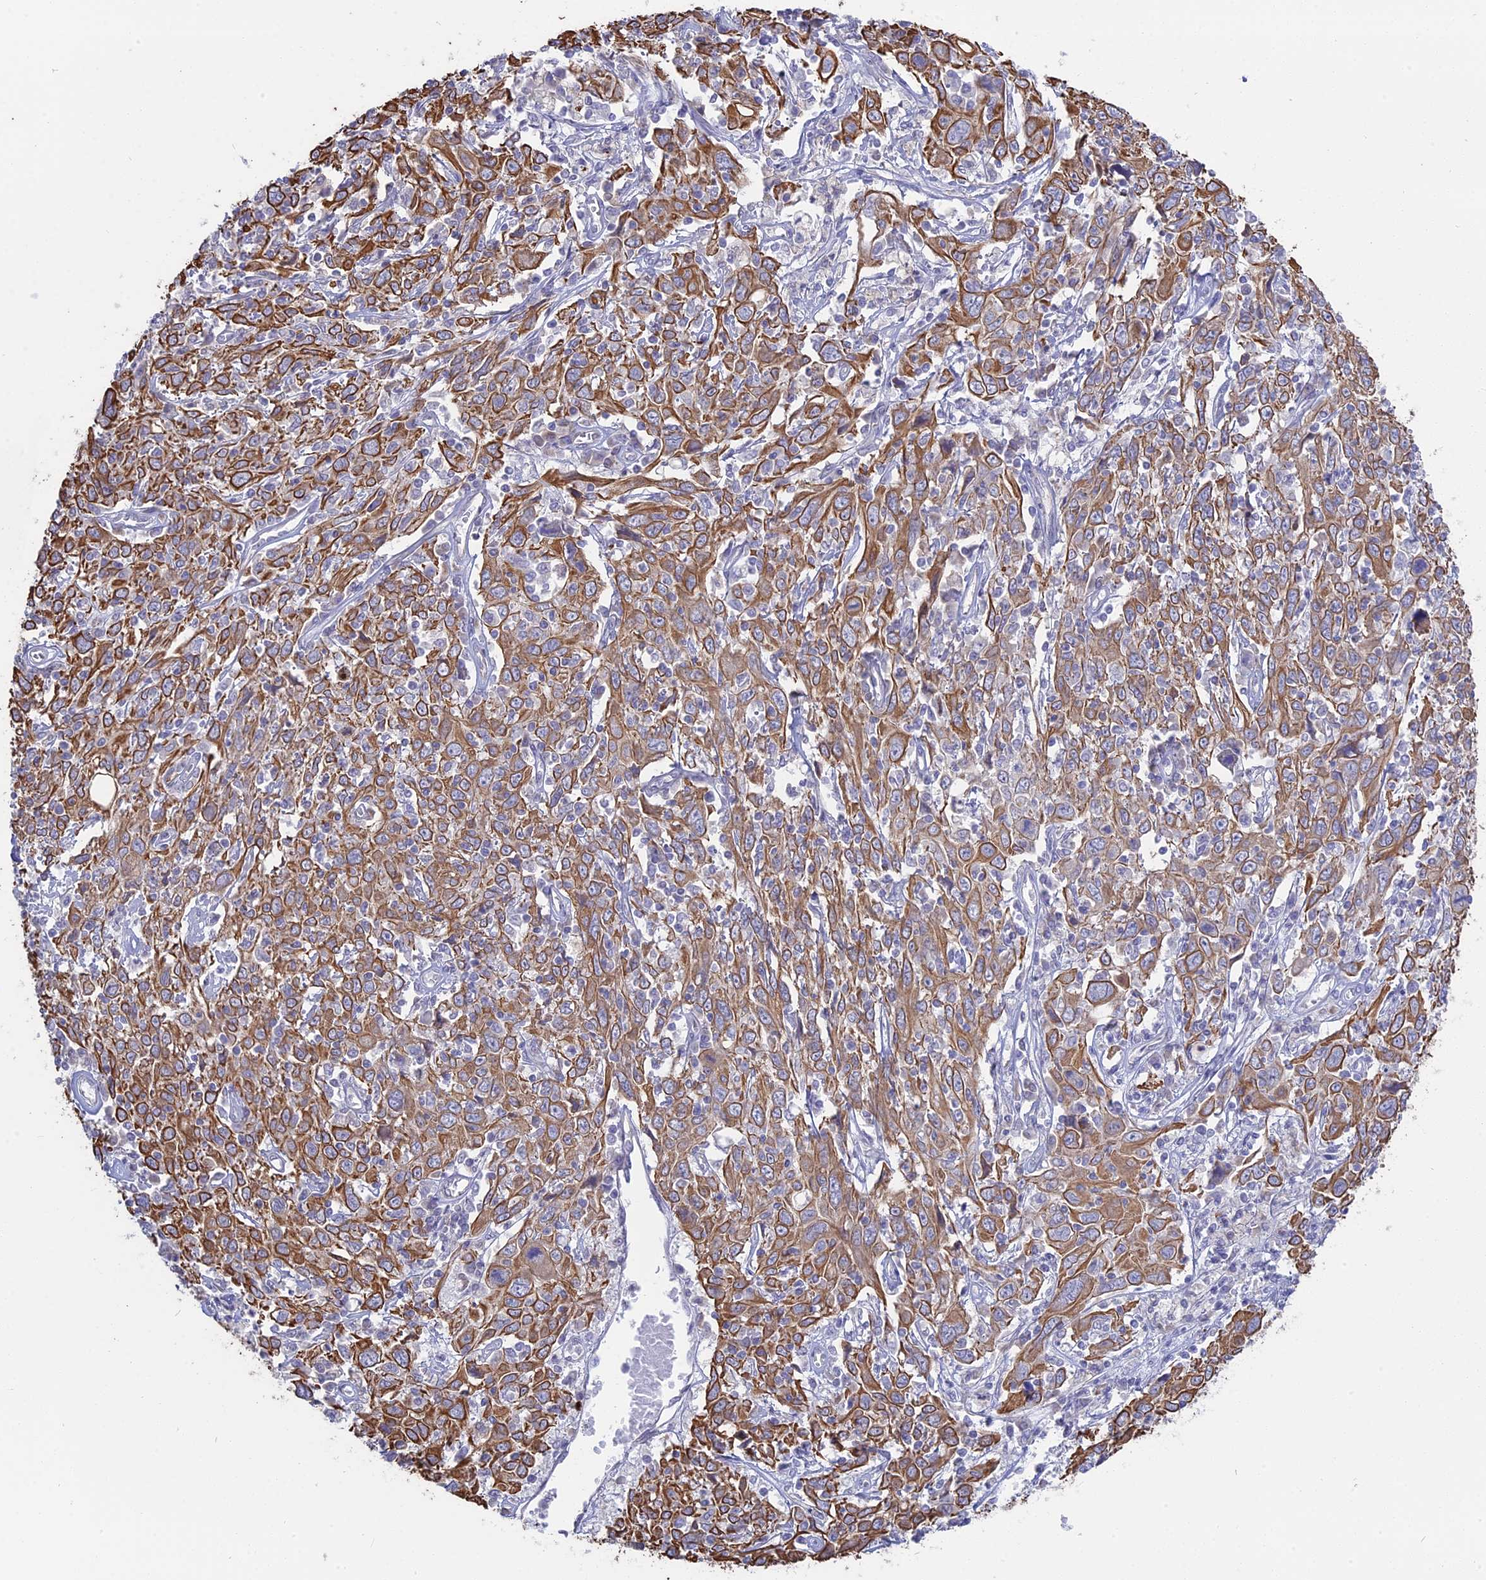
{"staining": {"intensity": "moderate", "quantity": ">75%", "location": "cytoplasmic/membranous"}, "tissue": "cervical cancer", "cell_type": "Tumor cells", "image_type": "cancer", "snomed": [{"axis": "morphology", "description": "Squamous cell carcinoma, NOS"}, {"axis": "topography", "description": "Cervix"}], "caption": "Protein expression analysis of cervical squamous cell carcinoma reveals moderate cytoplasmic/membranous positivity in approximately >75% of tumor cells. Nuclei are stained in blue.", "gene": "MYO5B", "patient": {"sex": "female", "age": 46}}